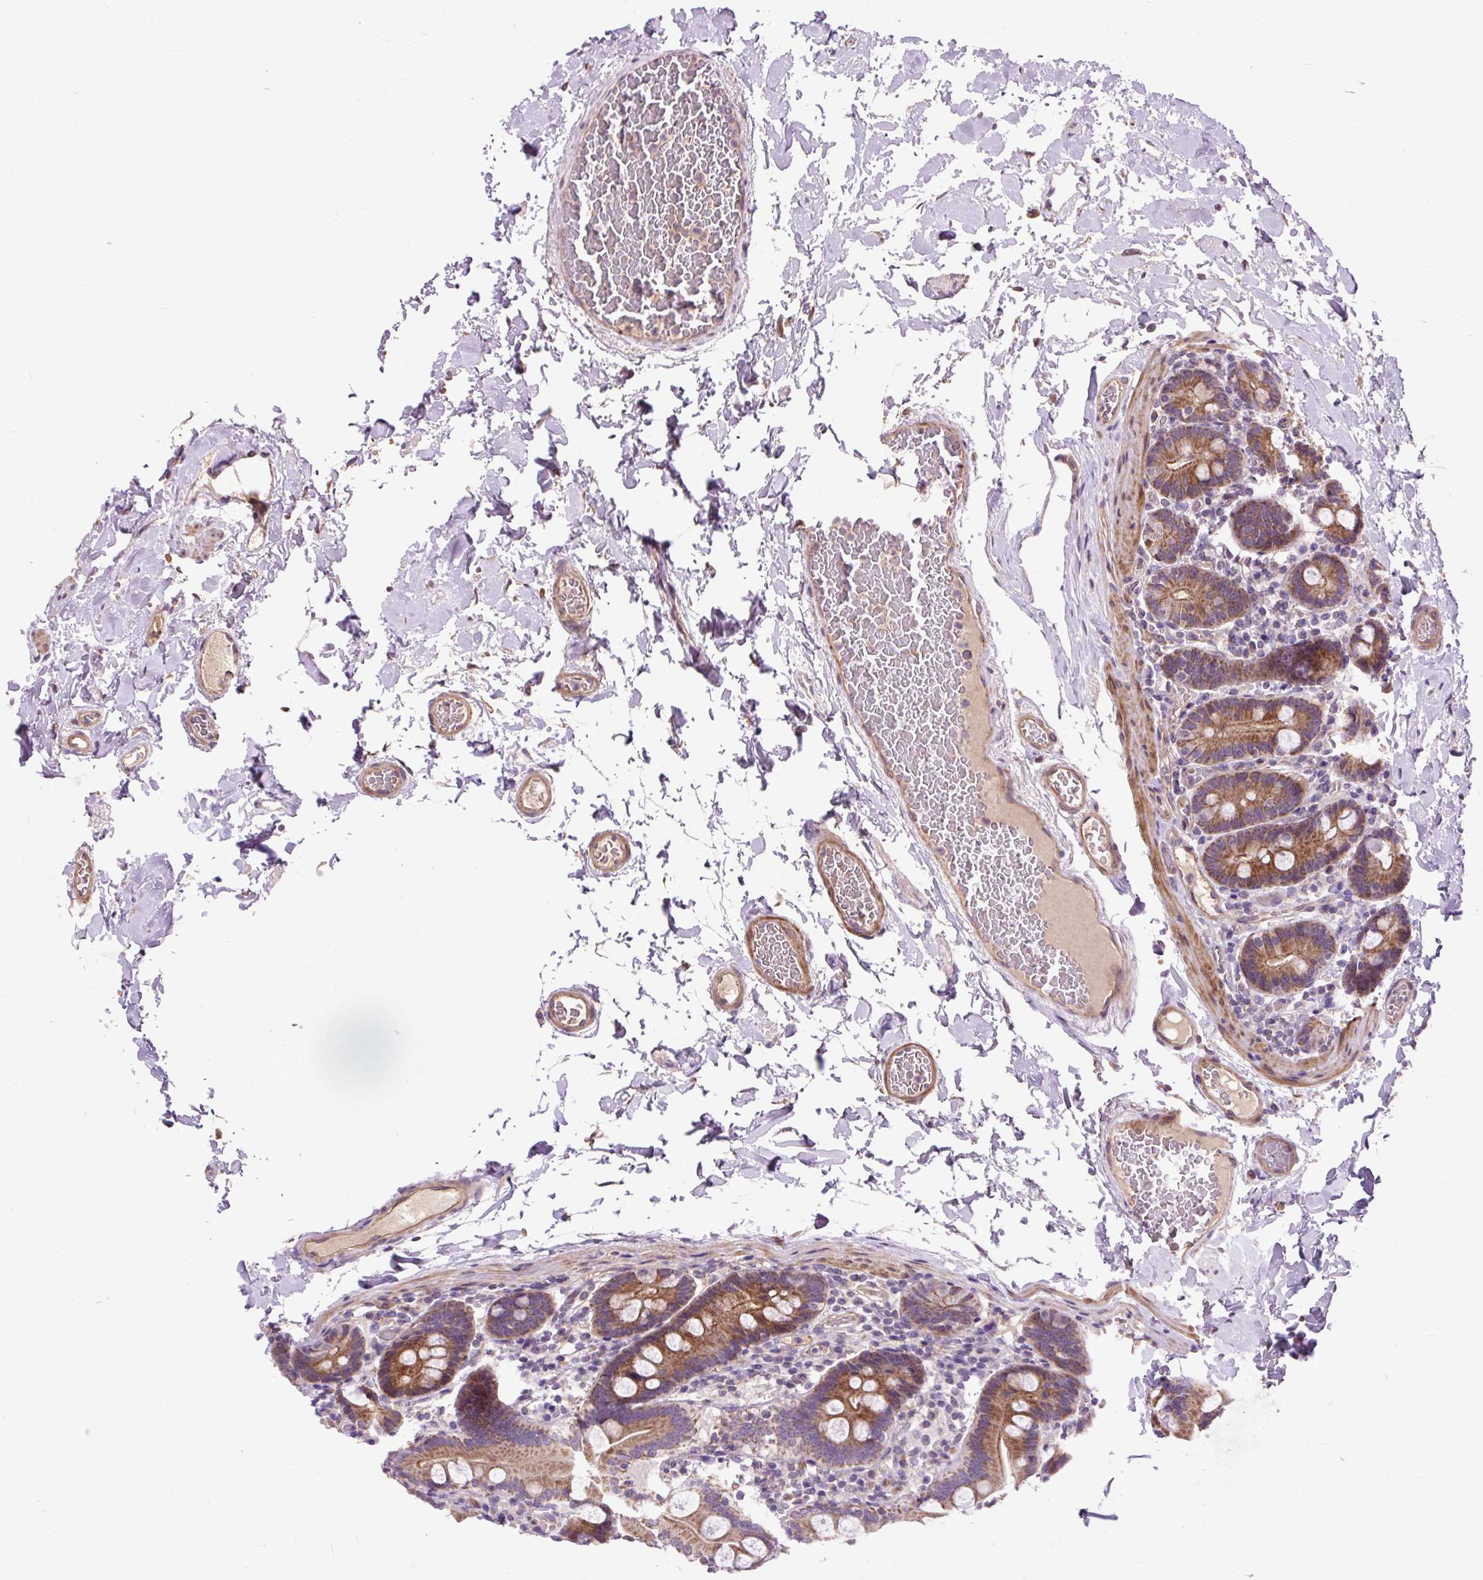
{"staining": {"intensity": "strong", "quantity": ">75%", "location": "cytoplasmic/membranous"}, "tissue": "duodenum", "cell_type": "Glandular cells", "image_type": "normal", "snomed": [{"axis": "morphology", "description": "Normal tissue, NOS"}, {"axis": "topography", "description": "Duodenum"}], "caption": "A brown stain shows strong cytoplasmic/membranous positivity of a protein in glandular cells of normal human duodenum.", "gene": "PRIMPOL", "patient": {"sex": "male", "age": 55}}